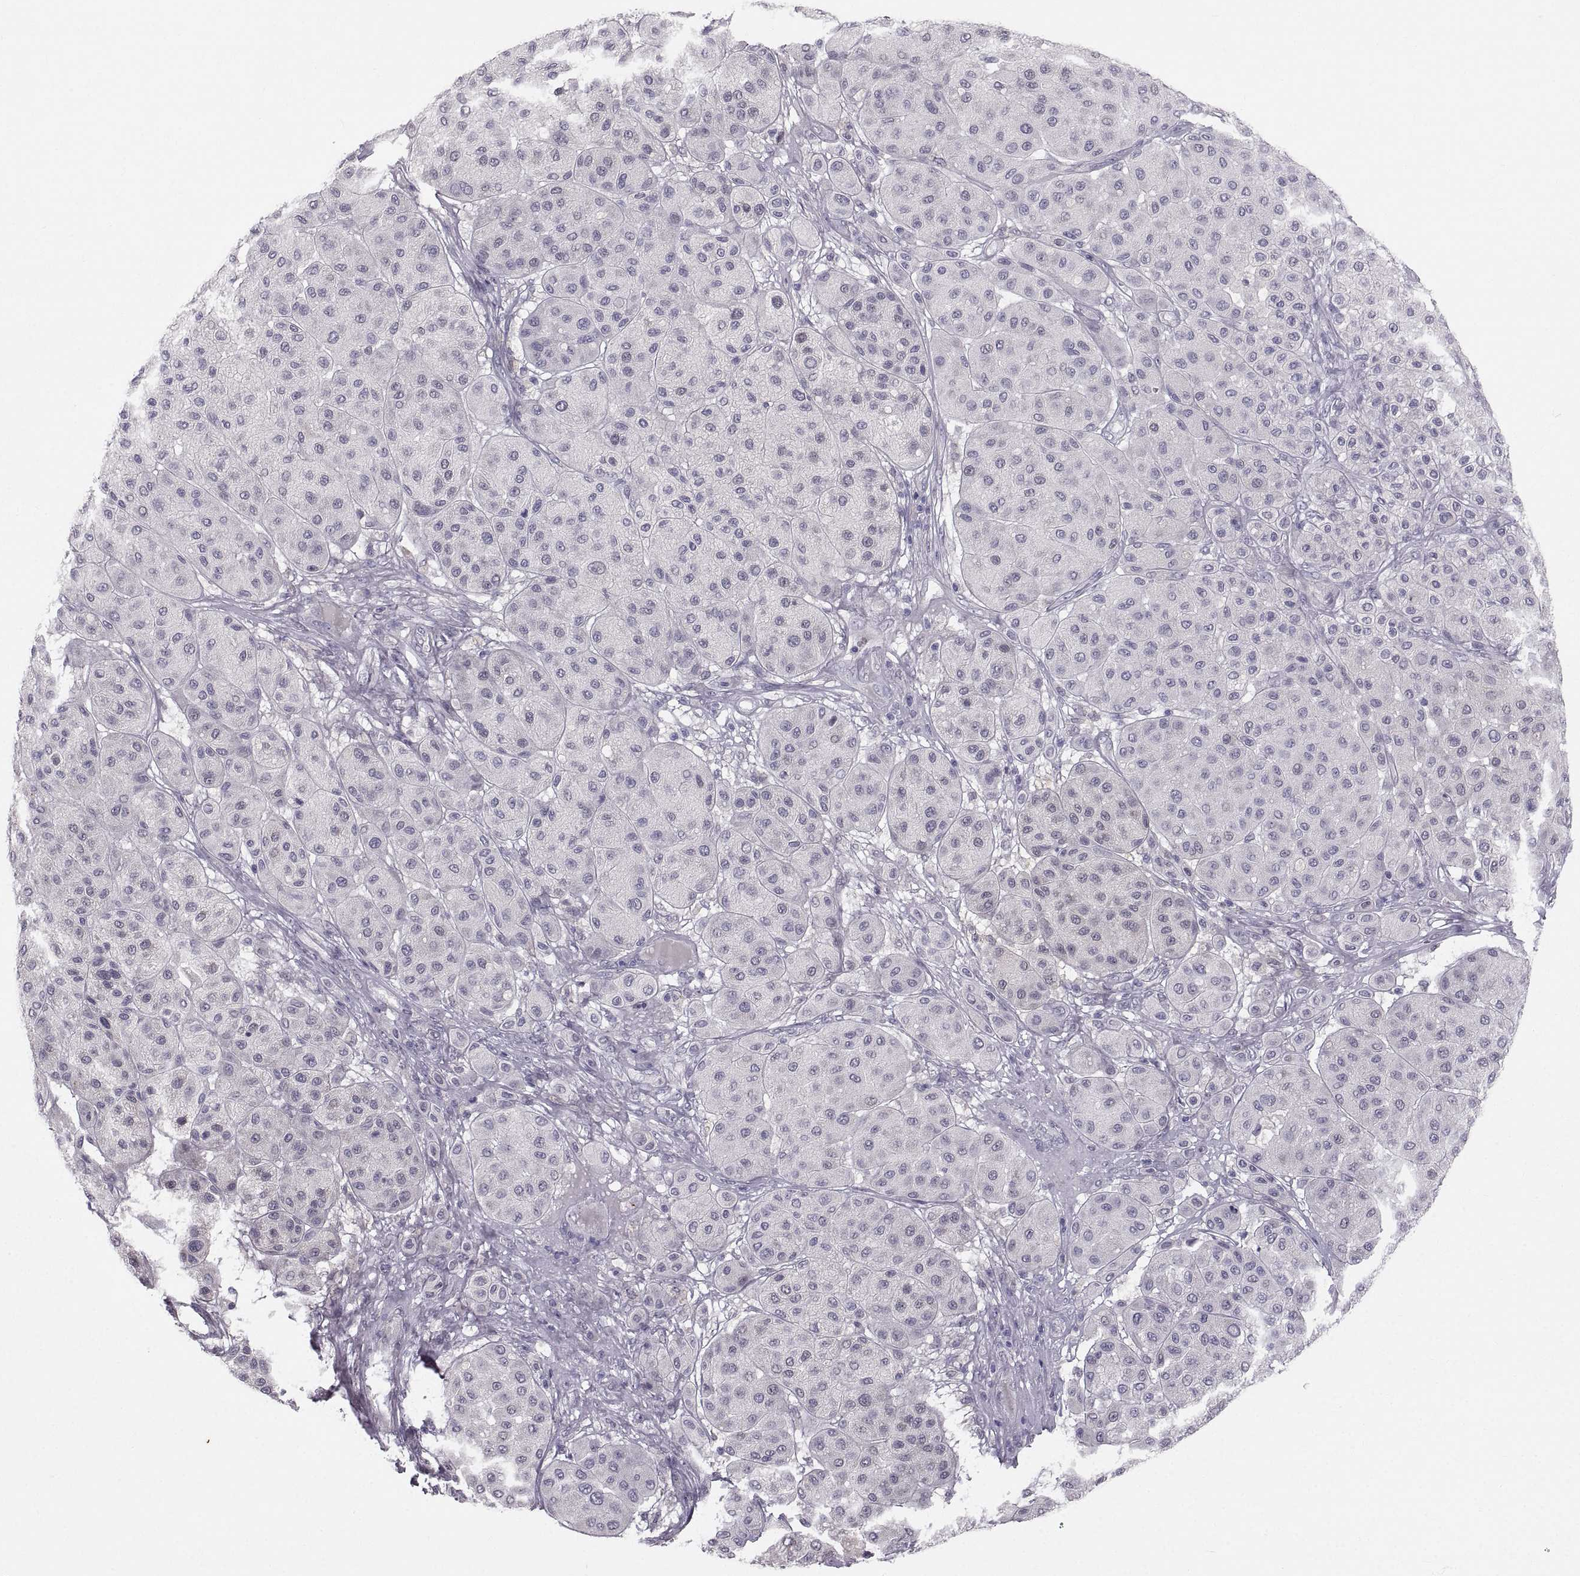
{"staining": {"intensity": "negative", "quantity": "none", "location": "none"}, "tissue": "melanoma", "cell_type": "Tumor cells", "image_type": "cancer", "snomed": [{"axis": "morphology", "description": "Malignant melanoma, Metastatic site"}, {"axis": "topography", "description": "Smooth muscle"}], "caption": "This is an immunohistochemistry (IHC) histopathology image of melanoma. There is no expression in tumor cells.", "gene": "ZNF185", "patient": {"sex": "male", "age": 41}}